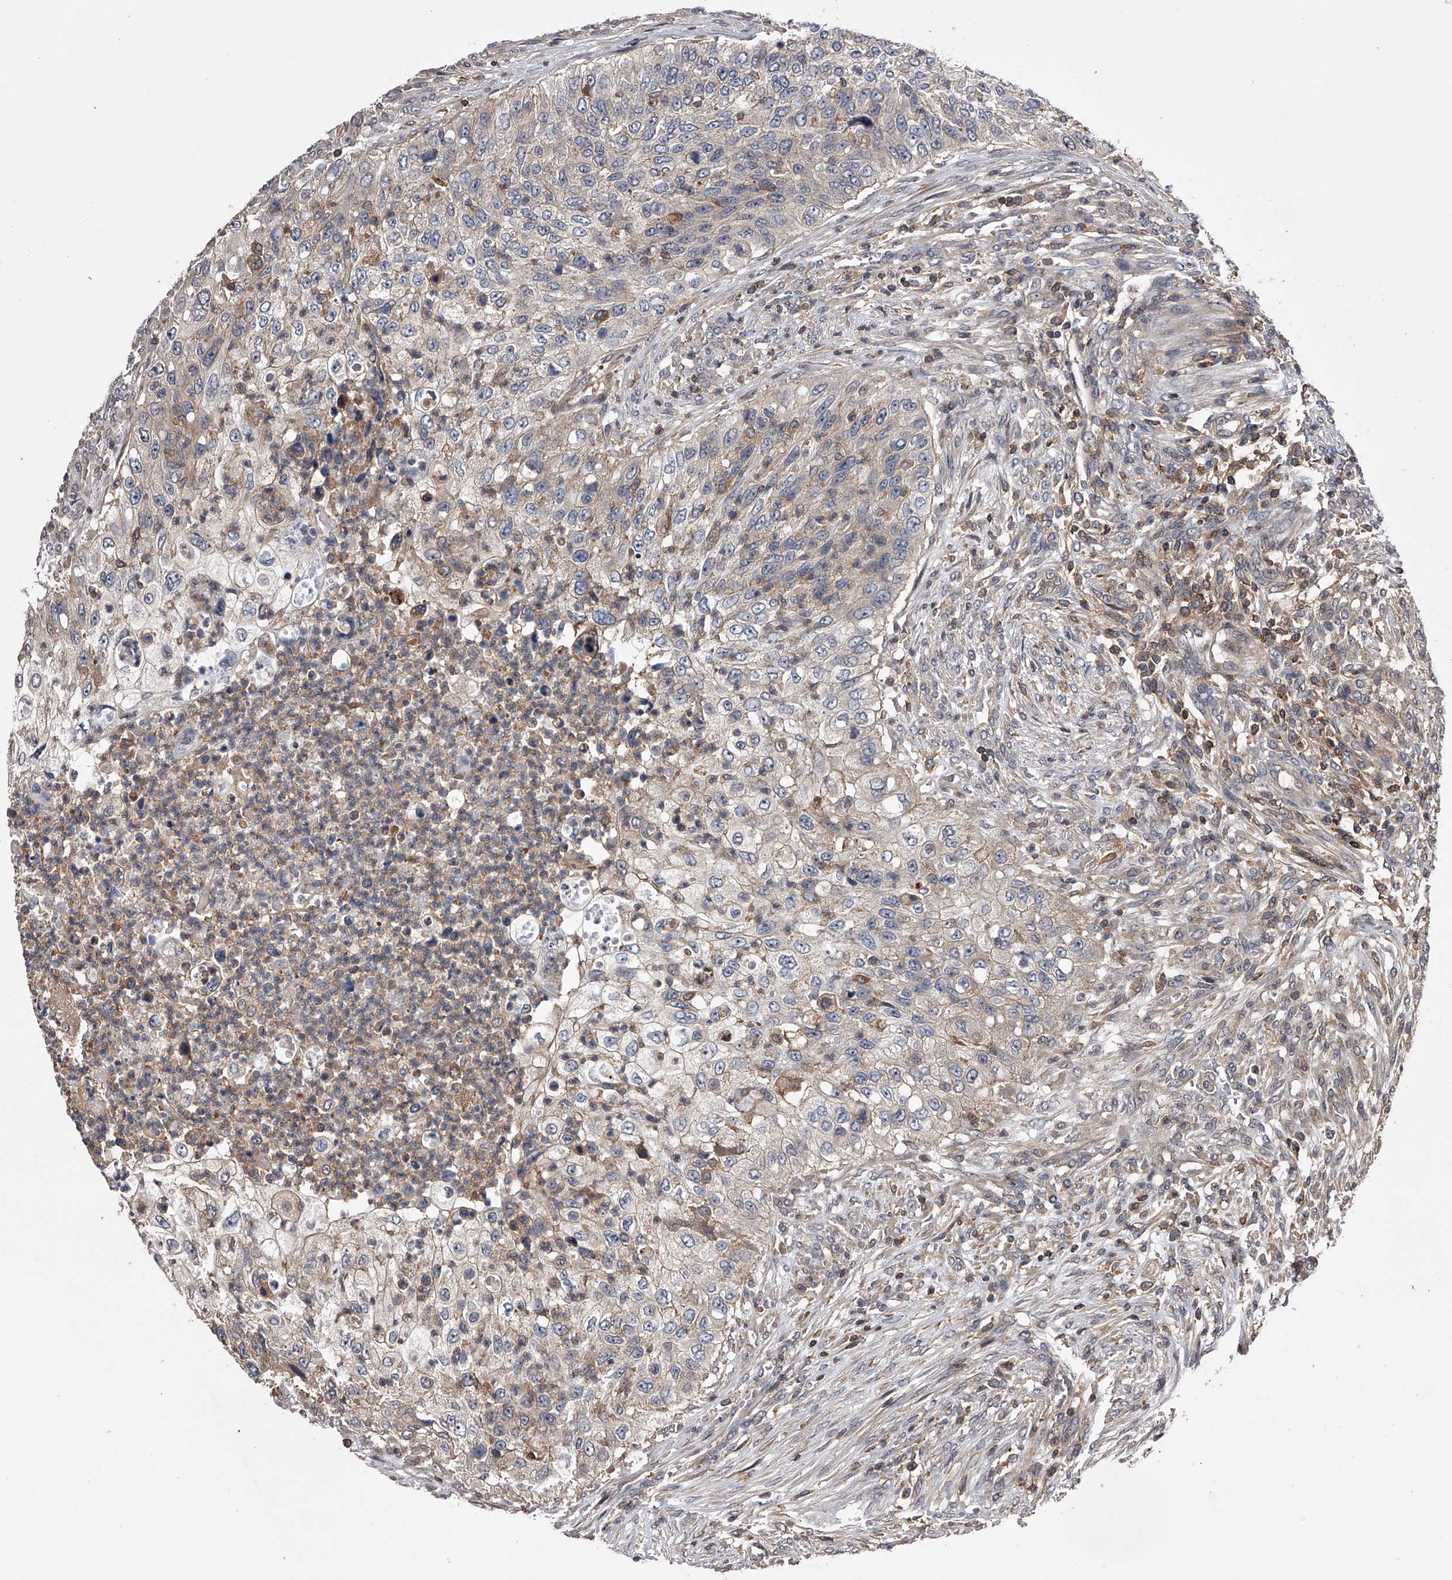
{"staining": {"intensity": "weak", "quantity": "25%-75%", "location": "cytoplasmic/membranous"}, "tissue": "urothelial cancer", "cell_type": "Tumor cells", "image_type": "cancer", "snomed": [{"axis": "morphology", "description": "Urothelial carcinoma, High grade"}, {"axis": "topography", "description": "Urinary bladder"}], "caption": "Protein staining by IHC reveals weak cytoplasmic/membranous staining in approximately 25%-75% of tumor cells in urothelial cancer. The staining was performed using DAB (3,3'-diaminobenzidine) to visualize the protein expression in brown, while the nuclei were stained in blue with hematoxylin (Magnification: 20x).", "gene": "PAN3", "patient": {"sex": "female", "age": 60}}